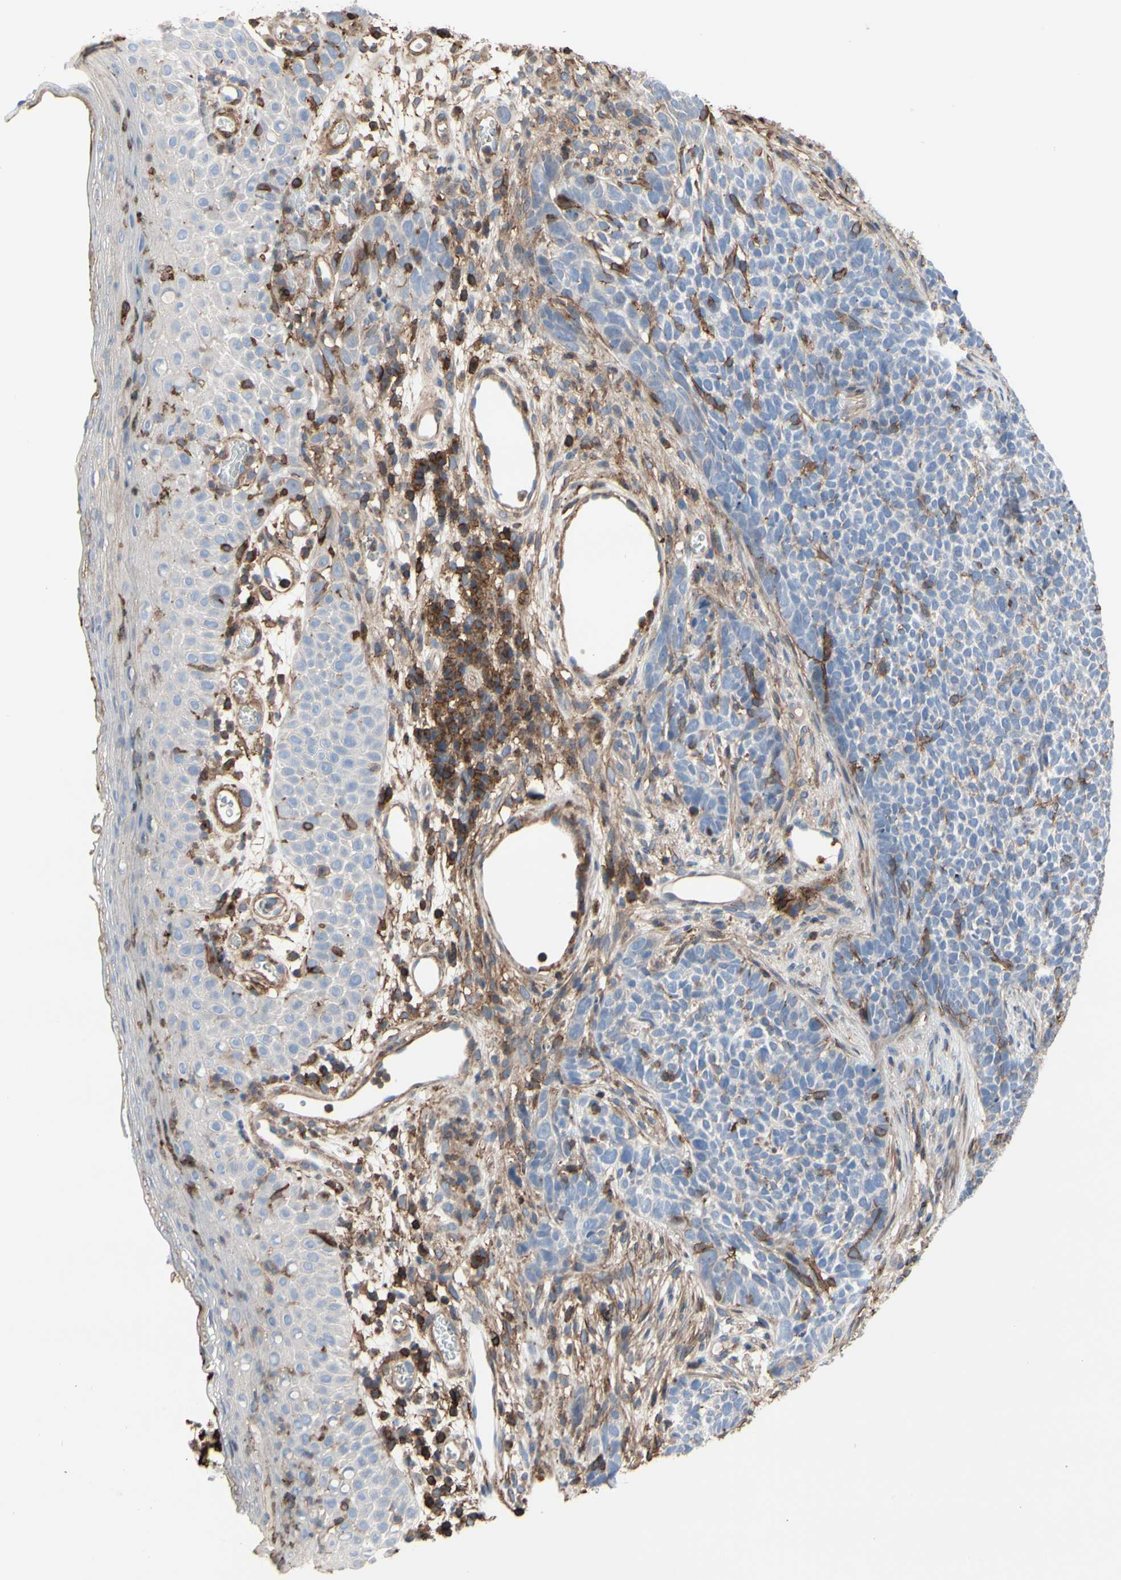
{"staining": {"intensity": "negative", "quantity": "none", "location": "none"}, "tissue": "skin cancer", "cell_type": "Tumor cells", "image_type": "cancer", "snomed": [{"axis": "morphology", "description": "Basal cell carcinoma"}, {"axis": "topography", "description": "Skin"}], "caption": "An image of human skin basal cell carcinoma is negative for staining in tumor cells. The staining is performed using DAB brown chromogen with nuclei counter-stained in using hematoxylin.", "gene": "ANXA6", "patient": {"sex": "female", "age": 84}}